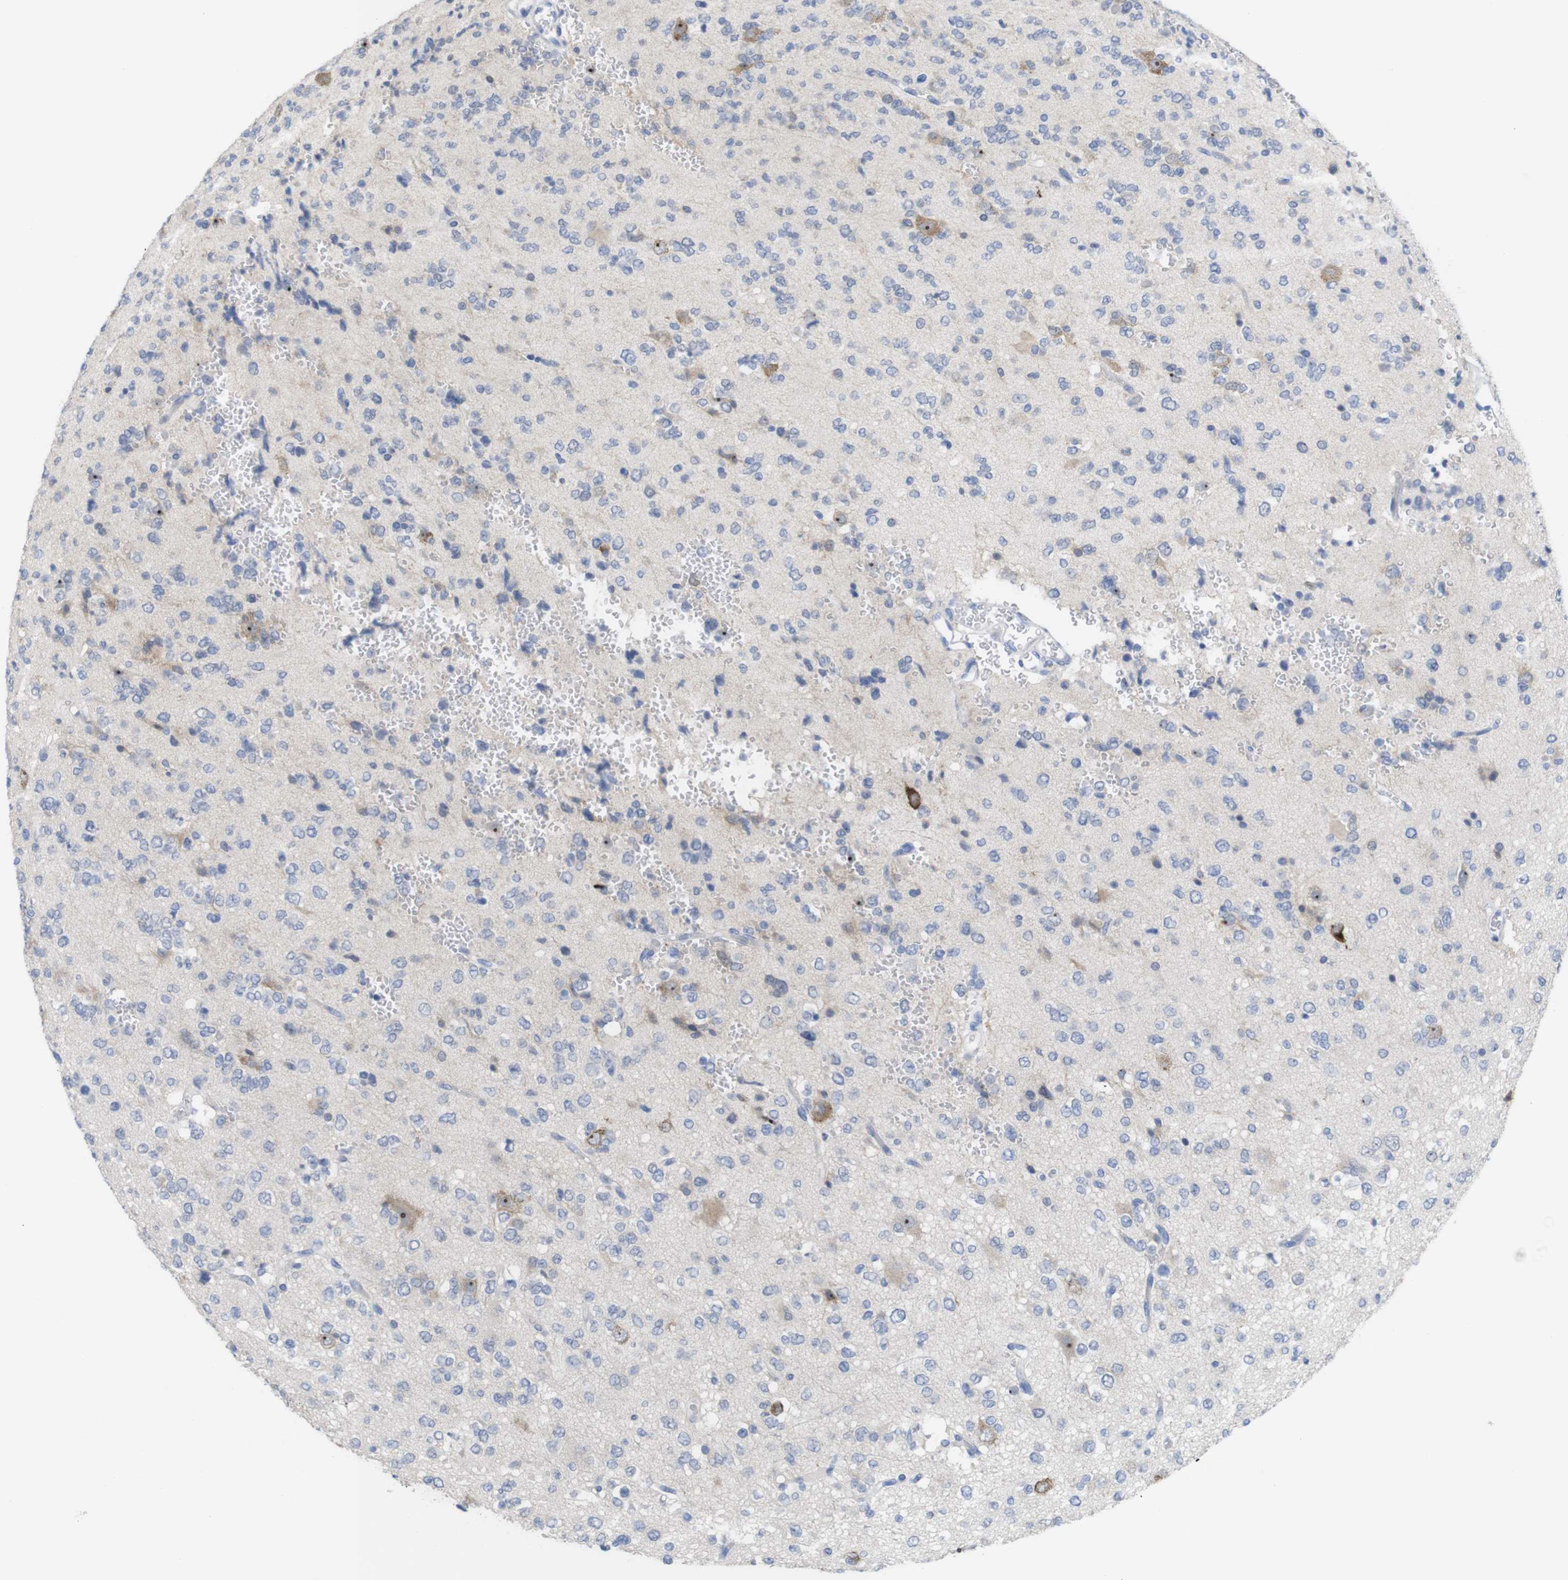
{"staining": {"intensity": "weak", "quantity": "<25%", "location": "cytoplasmic/membranous"}, "tissue": "glioma", "cell_type": "Tumor cells", "image_type": "cancer", "snomed": [{"axis": "morphology", "description": "Glioma, malignant, Low grade"}, {"axis": "topography", "description": "Brain"}], "caption": "Malignant low-grade glioma was stained to show a protein in brown. There is no significant expression in tumor cells.", "gene": "PNMA1", "patient": {"sex": "male", "age": 38}}